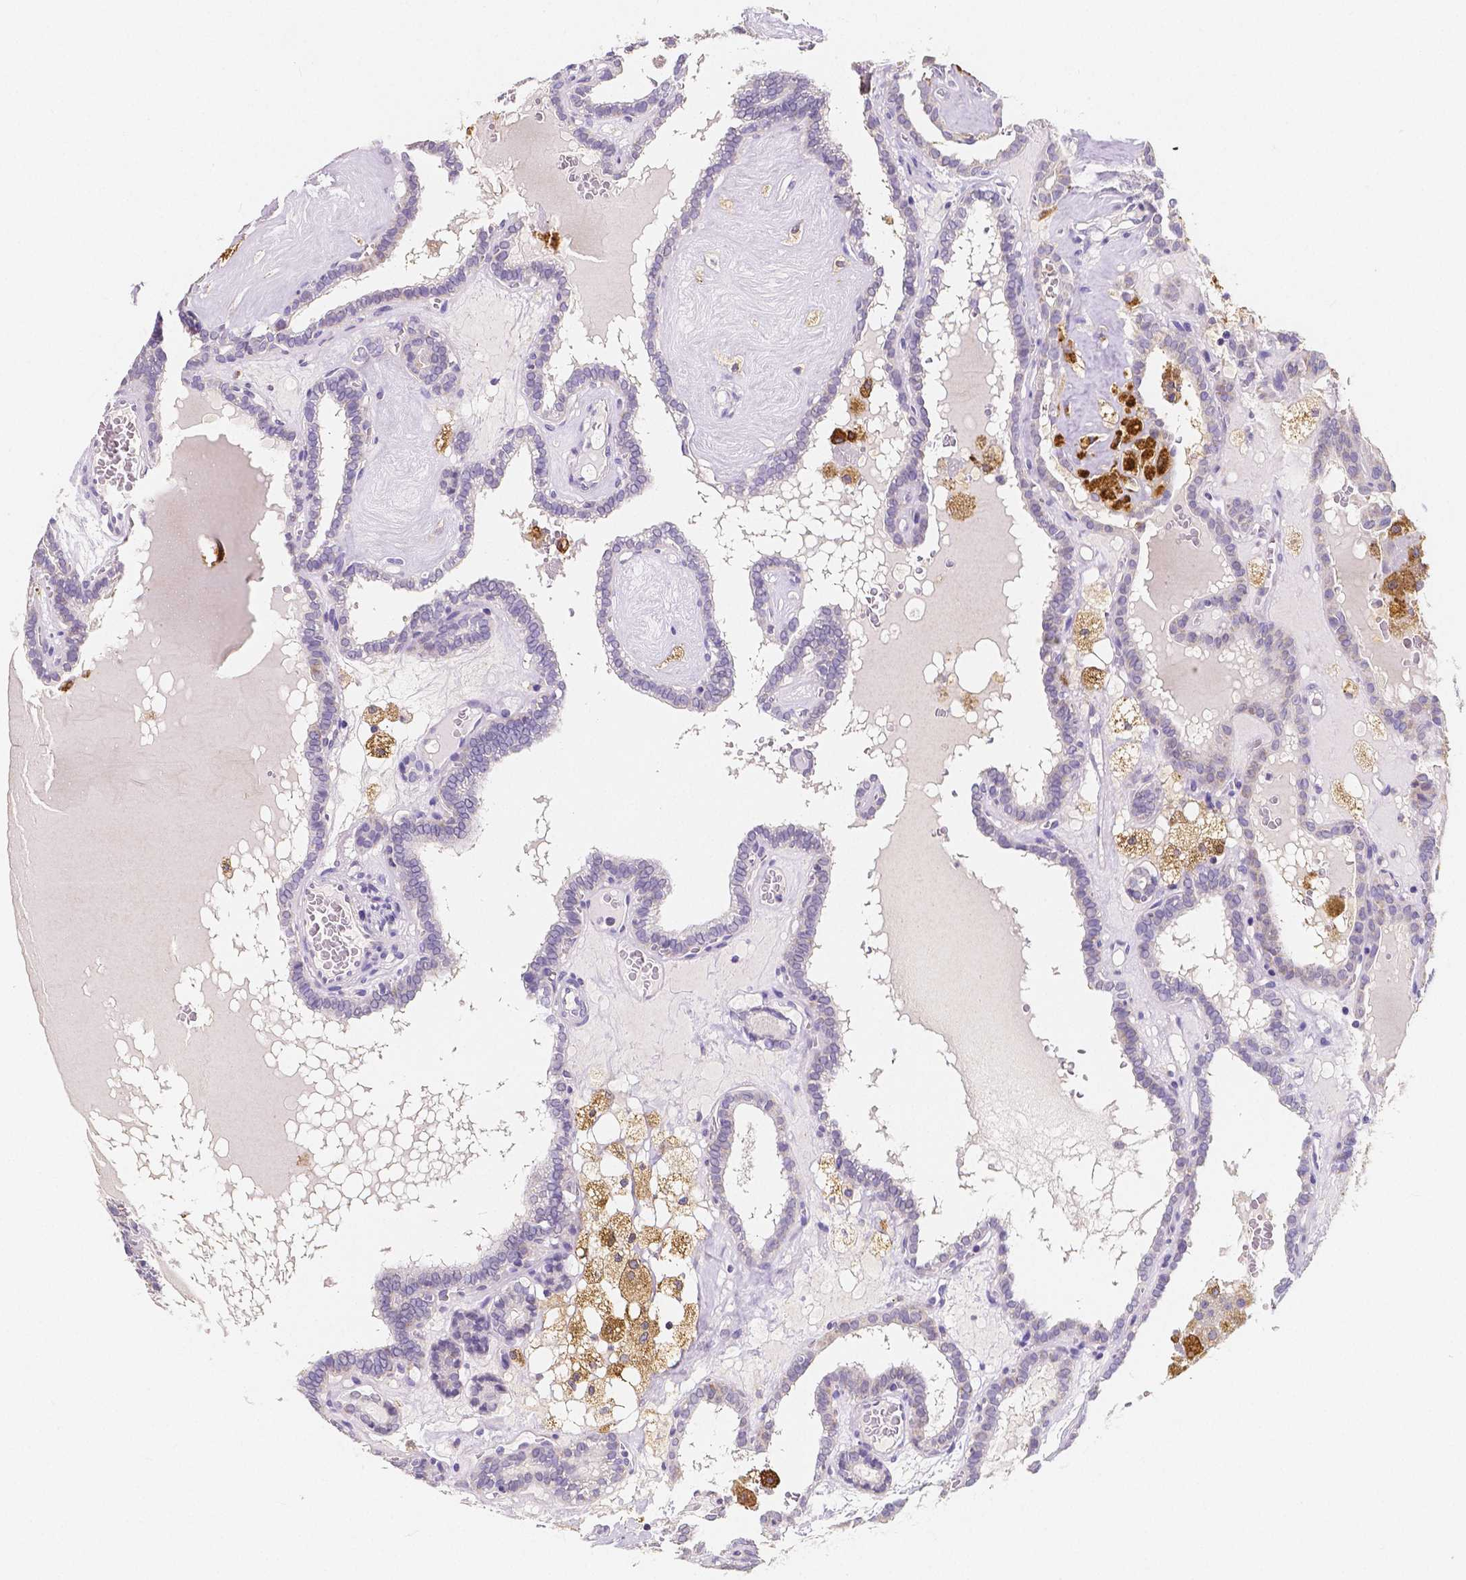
{"staining": {"intensity": "negative", "quantity": "none", "location": "none"}, "tissue": "thyroid cancer", "cell_type": "Tumor cells", "image_type": "cancer", "snomed": [{"axis": "morphology", "description": "Papillary adenocarcinoma, NOS"}, {"axis": "topography", "description": "Thyroid gland"}], "caption": "A high-resolution histopathology image shows IHC staining of thyroid papillary adenocarcinoma, which reveals no significant staining in tumor cells. (DAB (3,3'-diaminobenzidine) IHC, high magnification).", "gene": "ACP5", "patient": {"sex": "female", "age": 39}}